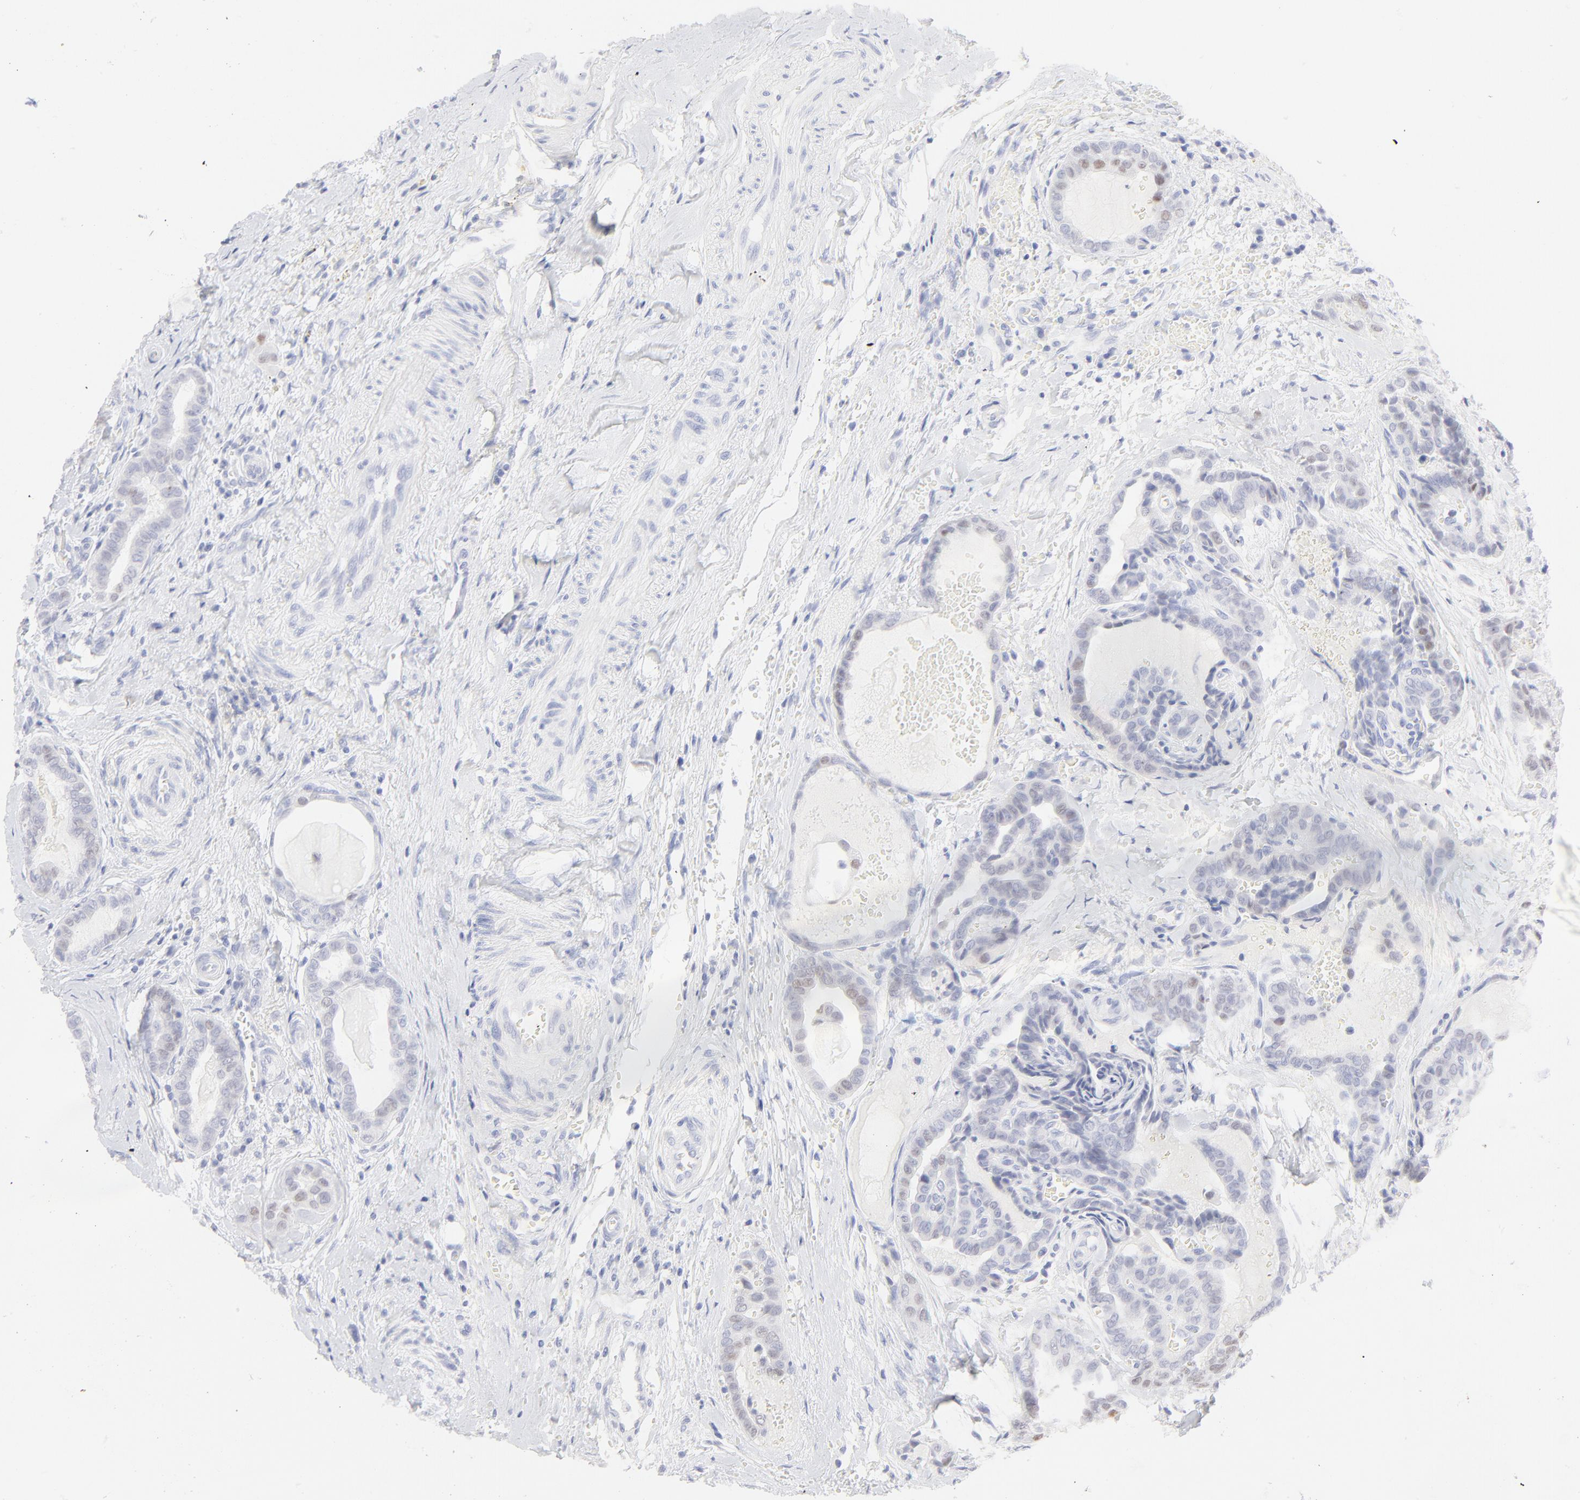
{"staining": {"intensity": "weak", "quantity": "<25%", "location": "nuclear"}, "tissue": "thyroid cancer", "cell_type": "Tumor cells", "image_type": "cancer", "snomed": [{"axis": "morphology", "description": "Carcinoma, NOS"}, {"axis": "topography", "description": "Thyroid gland"}], "caption": "A histopathology image of thyroid cancer stained for a protein displays no brown staining in tumor cells.", "gene": "ELF3", "patient": {"sex": "female", "age": 91}}